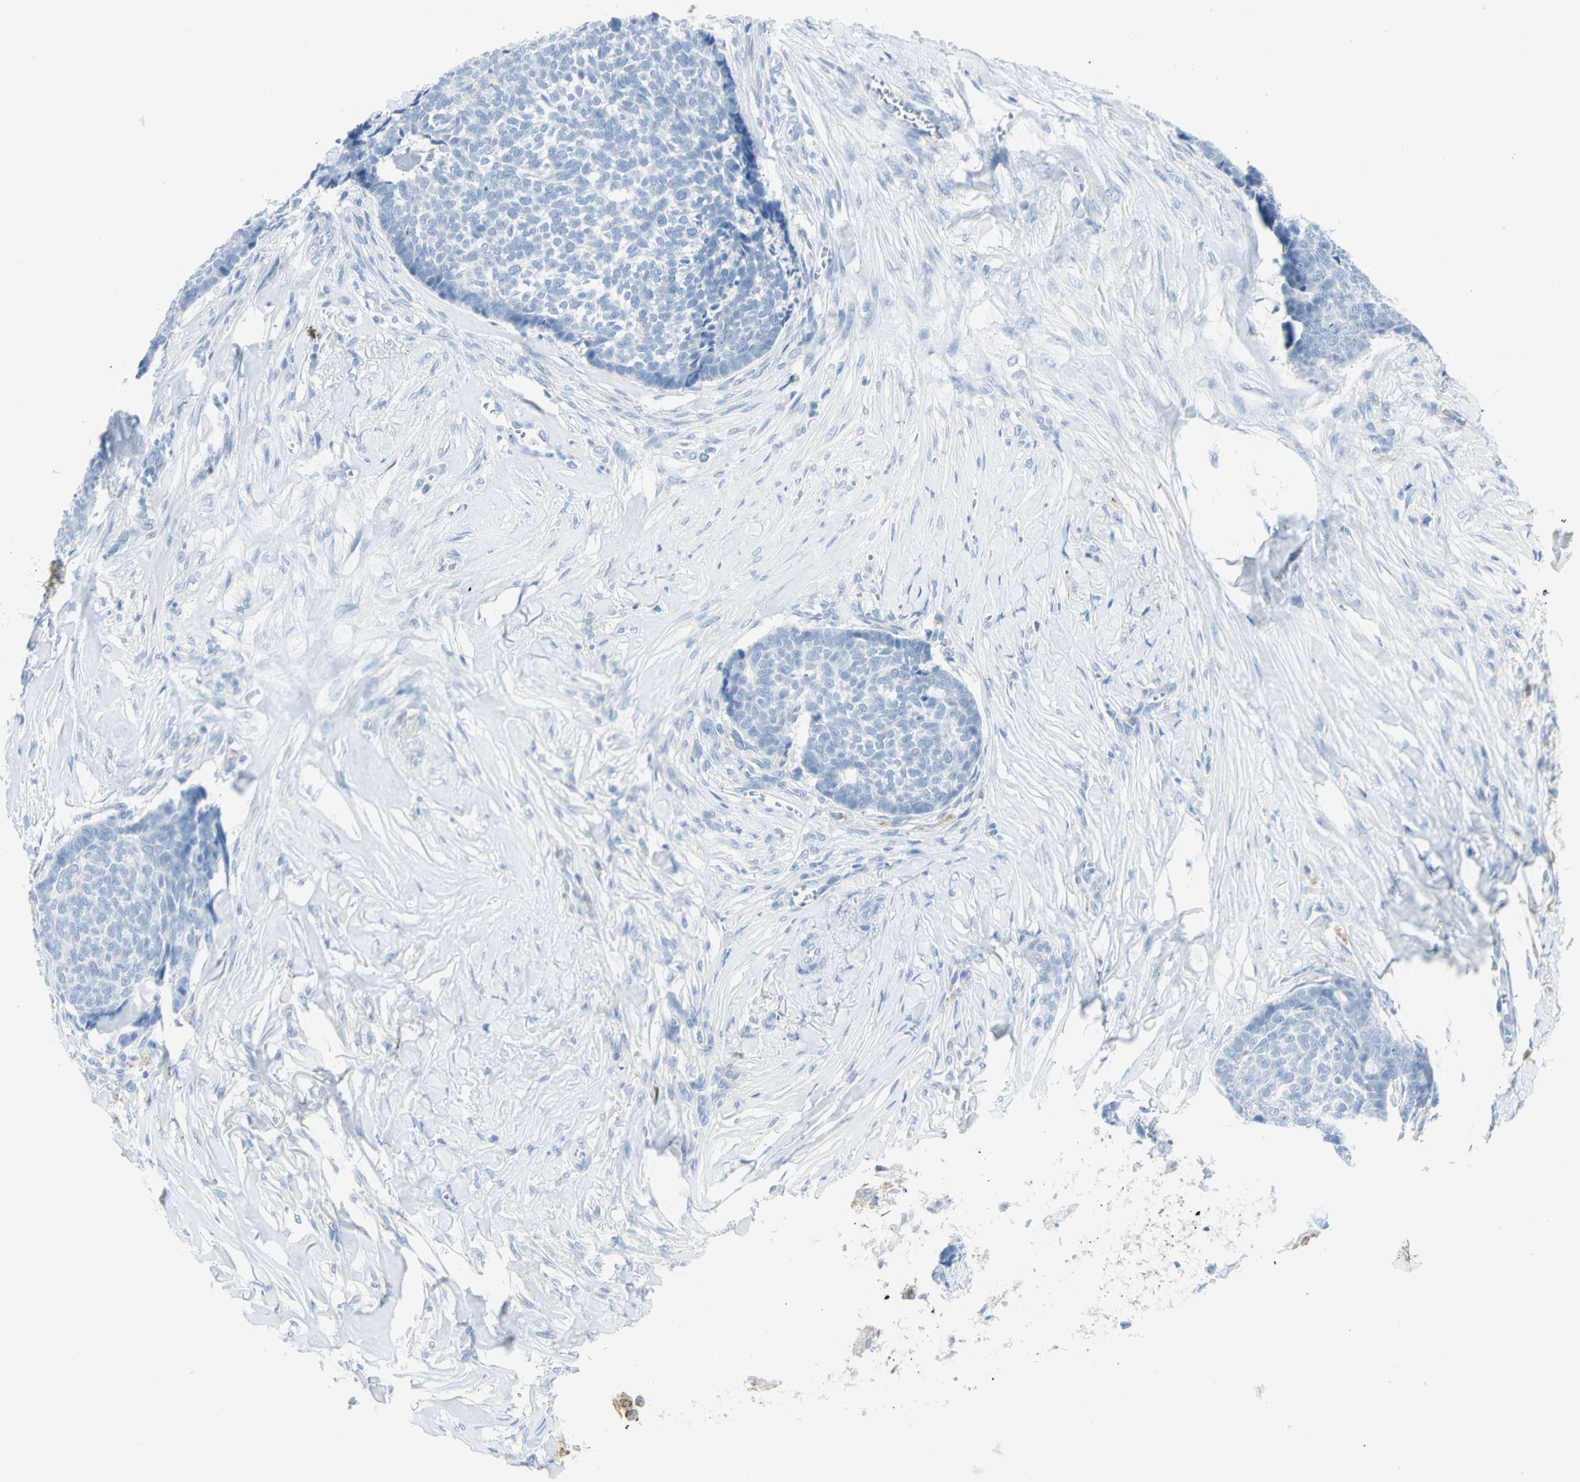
{"staining": {"intensity": "negative", "quantity": "none", "location": "none"}, "tissue": "skin cancer", "cell_type": "Tumor cells", "image_type": "cancer", "snomed": [{"axis": "morphology", "description": "Basal cell carcinoma"}, {"axis": "topography", "description": "Skin"}], "caption": "Human skin cancer stained for a protein using IHC exhibits no positivity in tumor cells.", "gene": "TSPAN1", "patient": {"sex": "male", "age": 84}}